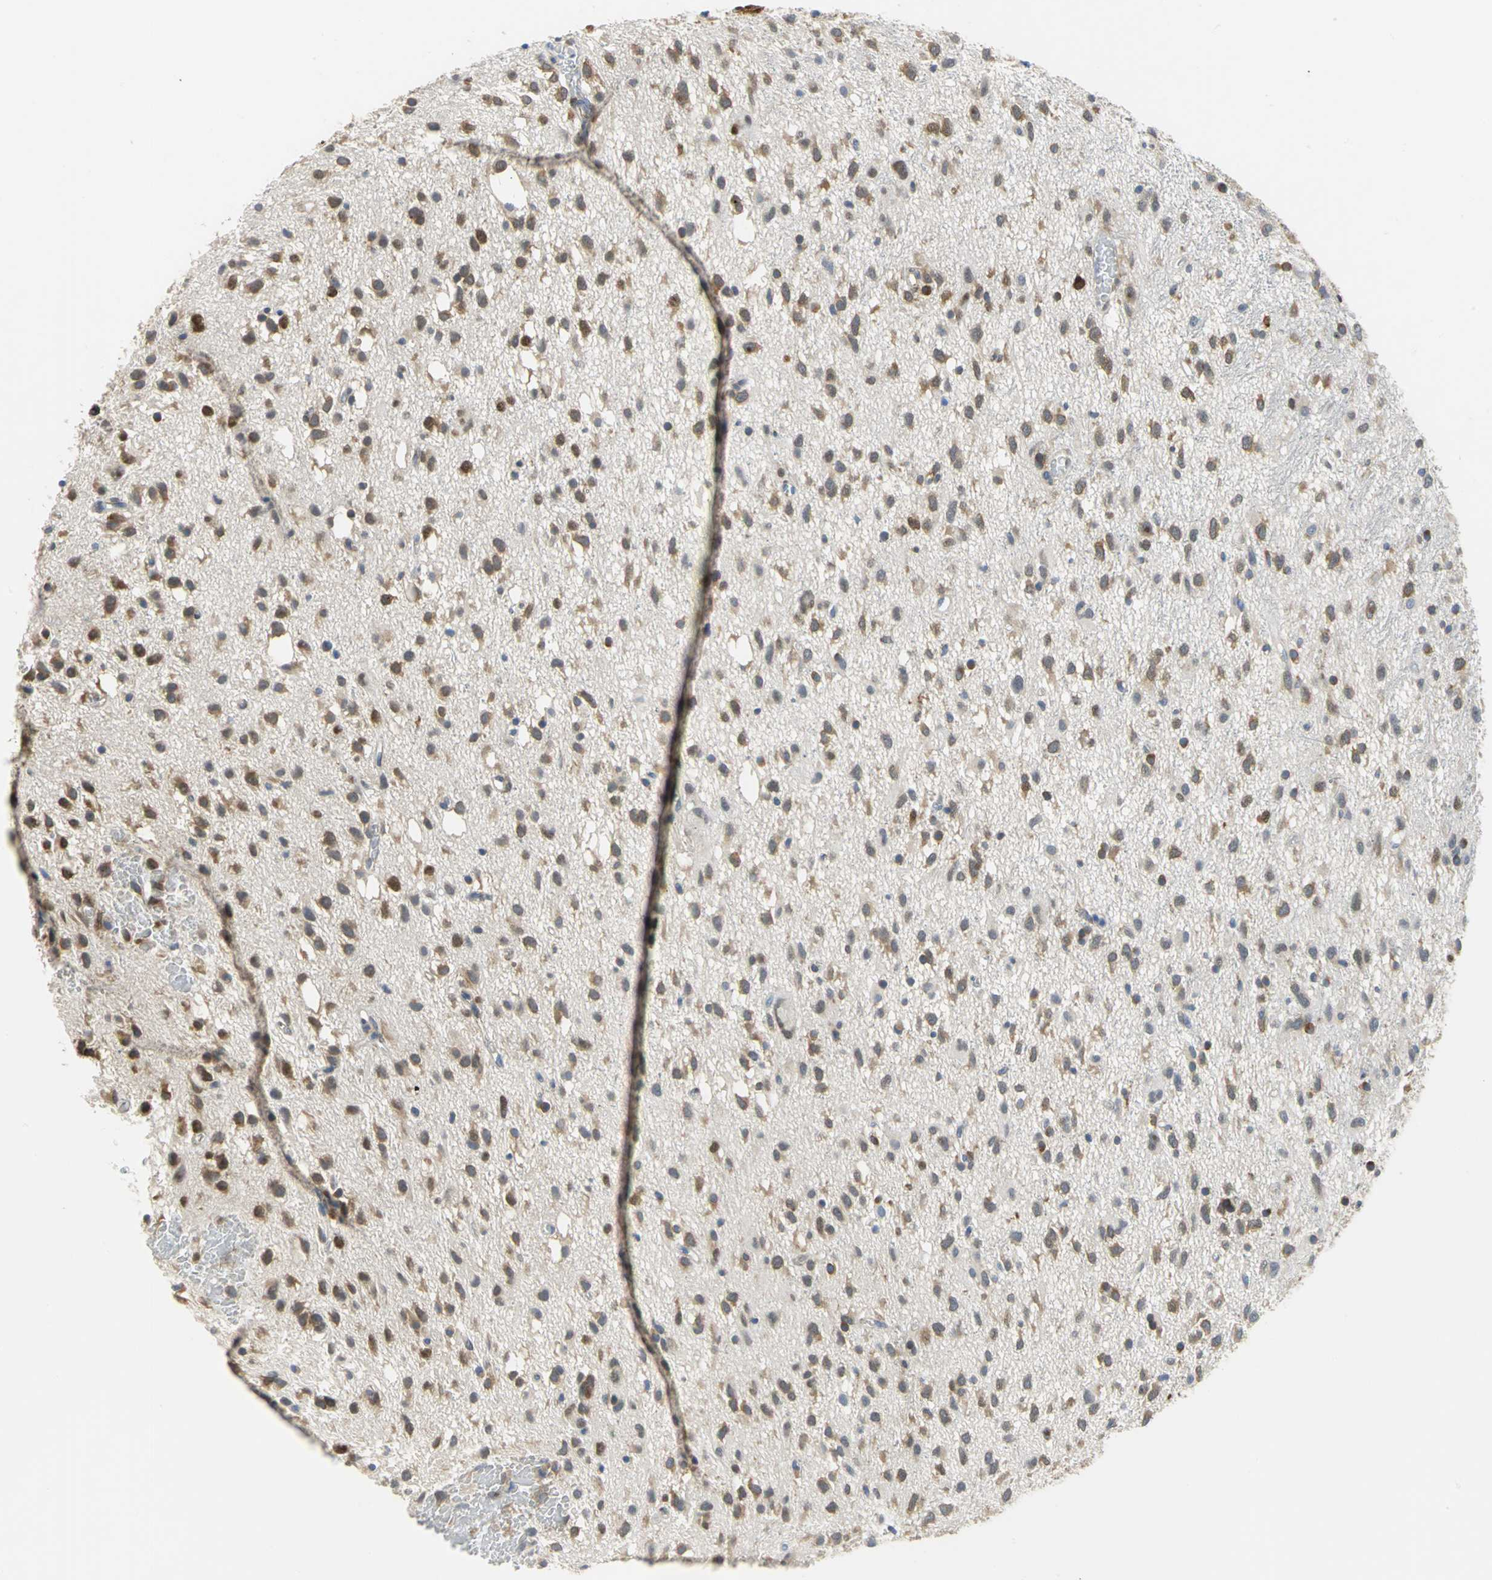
{"staining": {"intensity": "moderate", "quantity": ">75%", "location": "cytoplasmic/membranous"}, "tissue": "glioma", "cell_type": "Tumor cells", "image_type": "cancer", "snomed": [{"axis": "morphology", "description": "Glioma, malignant, Low grade"}, {"axis": "topography", "description": "Brain"}], "caption": "Immunohistochemistry (DAB) staining of glioma displays moderate cytoplasmic/membranous protein staining in about >75% of tumor cells. The staining was performed using DAB to visualize the protein expression in brown, while the nuclei were stained in blue with hematoxylin (Magnification: 20x).", "gene": "YBX1", "patient": {"sex": "male", "age": 77}}